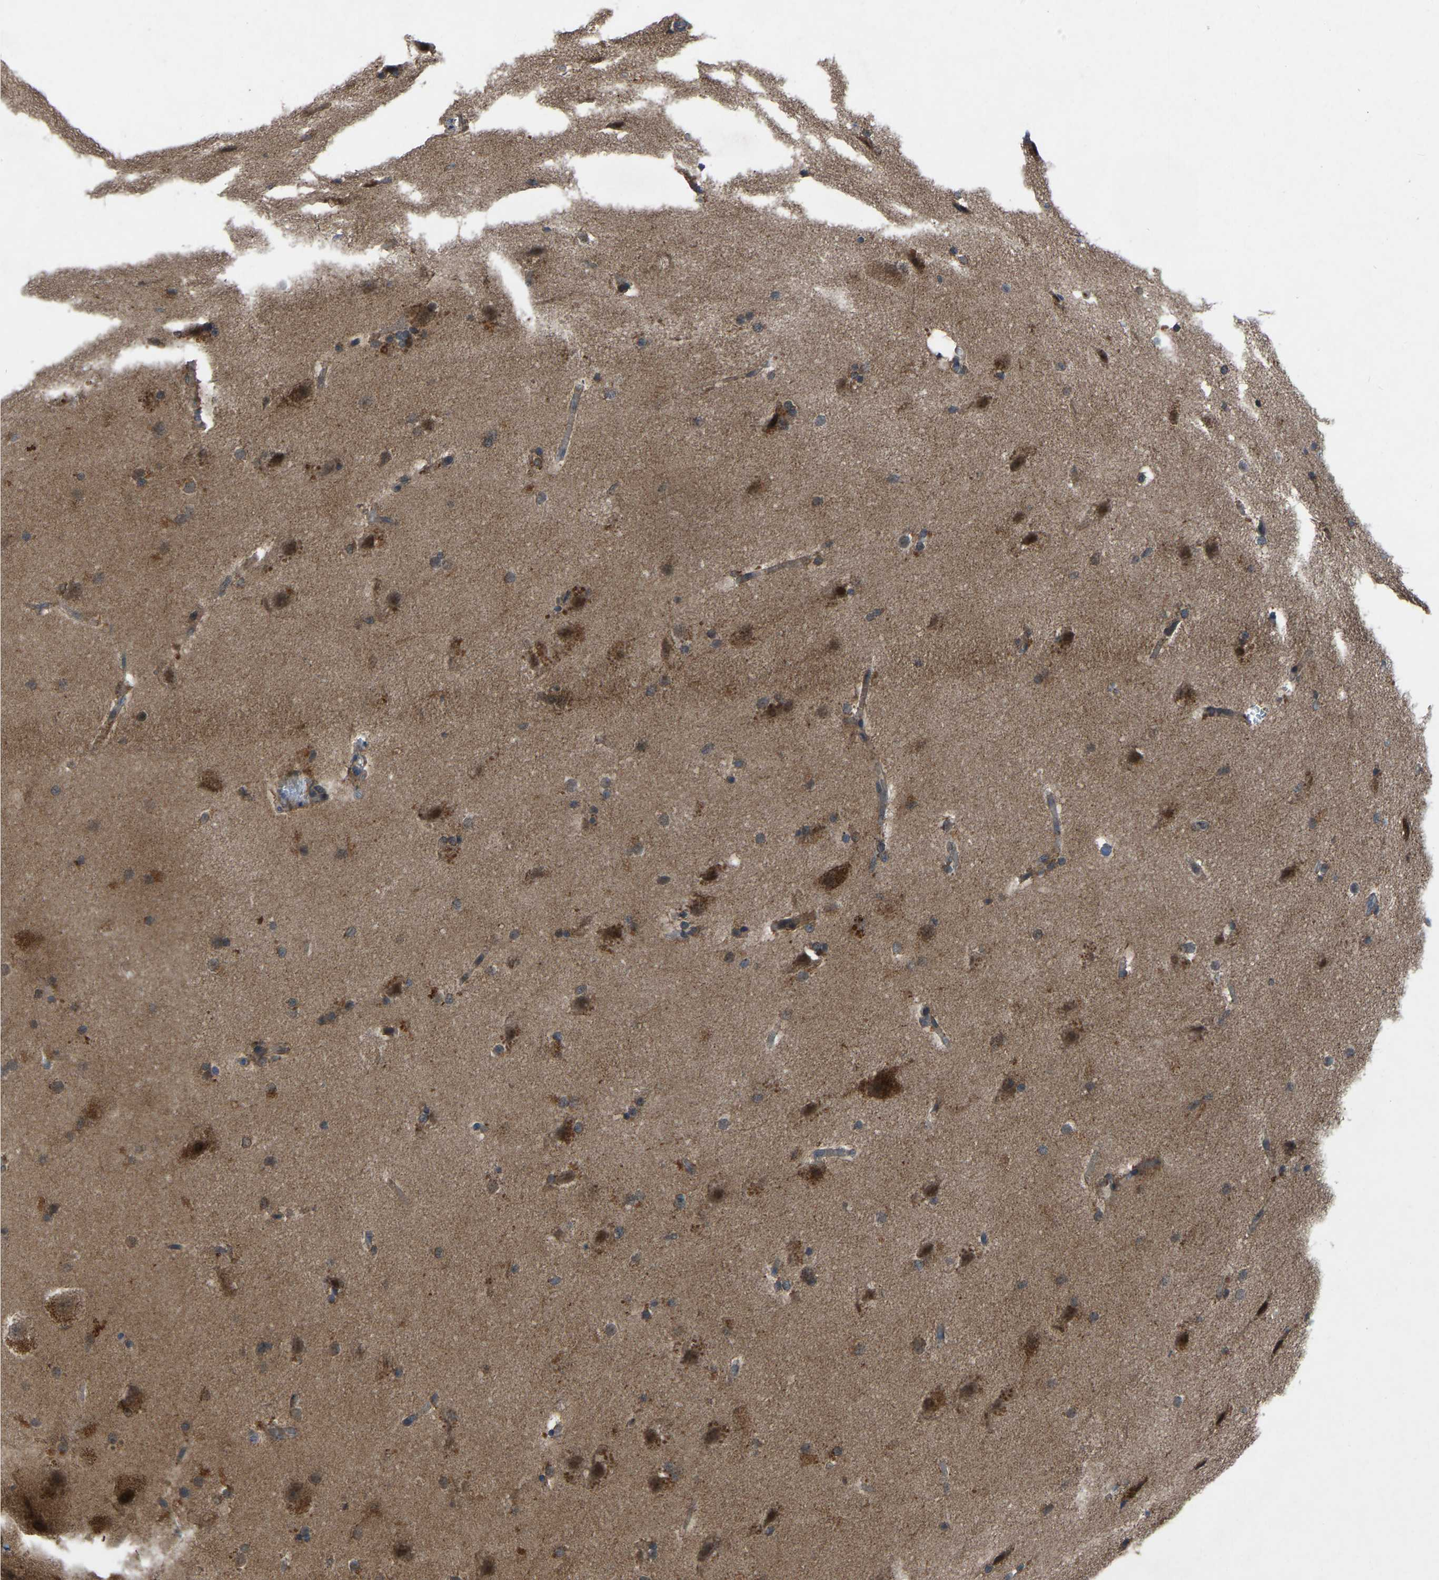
{"staining": {"intensity": "weak", "quantity": ">75%", "location": "cytoplasmic/membranous"}, "tissue": "cerebral cortex", "cell_type": "Endothelial cells", "image_type": "normal", "snomed": [{"axis": "morphology", "description": "Normal tissue, NOS"}, {"axis": "topography", "description": "Cerebral cortex"}, {"axis": "topography", "description": "Hippocampus"}], "caption": "Endothelial cells reveal low levels of weak cytoplasmic/membranous expression in about >75% of cells in unremarkable cerebral cortex. (brown staining indicates protein expression, while blue staining denotes nuclei).", "gene": "FHIT", "patient": {"sex": "female", "age": 19}}